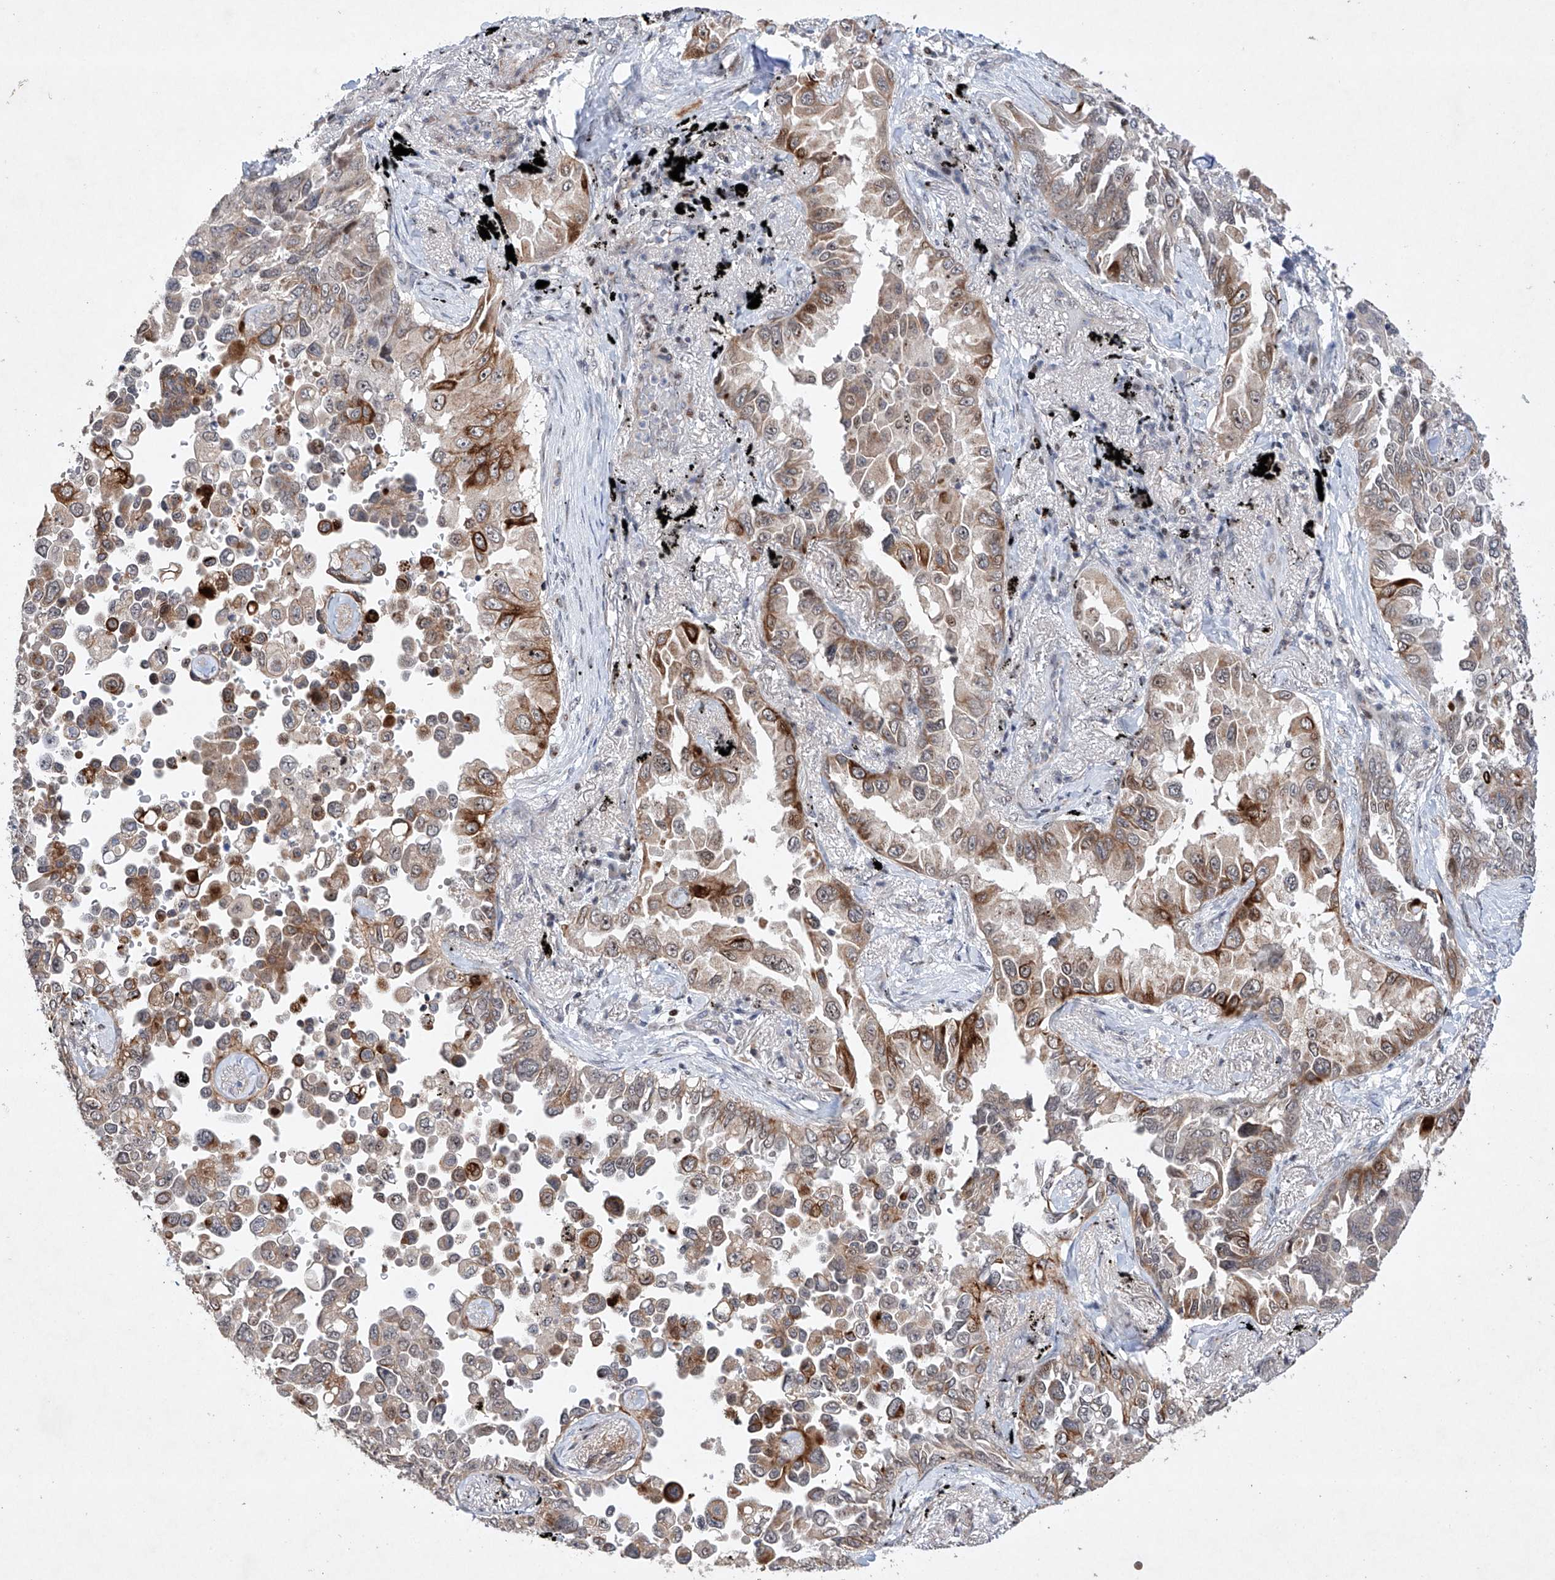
{"staining": {"intensity": "strong", "quantity": "<25%", "location": "cytoplasmic/membranous"}, "tissue": "lung cancer", "cell_type": "Tumor cells", "image_type": "cancer", "snomed": [{"axis": "morphology", "description": "Adenocarcinoma, NOS"}, {"axis": "topography", "description": "Lung"}], "caption": "About <25% of tumor cells in human lung cancer (adenocarcinoma) show strong cytoplasmic/membranous protein positivity as visualized by brown immunohistochemical staining.", "gene": "AFG1L", "patient": {"sex": "female", "age": 67}}